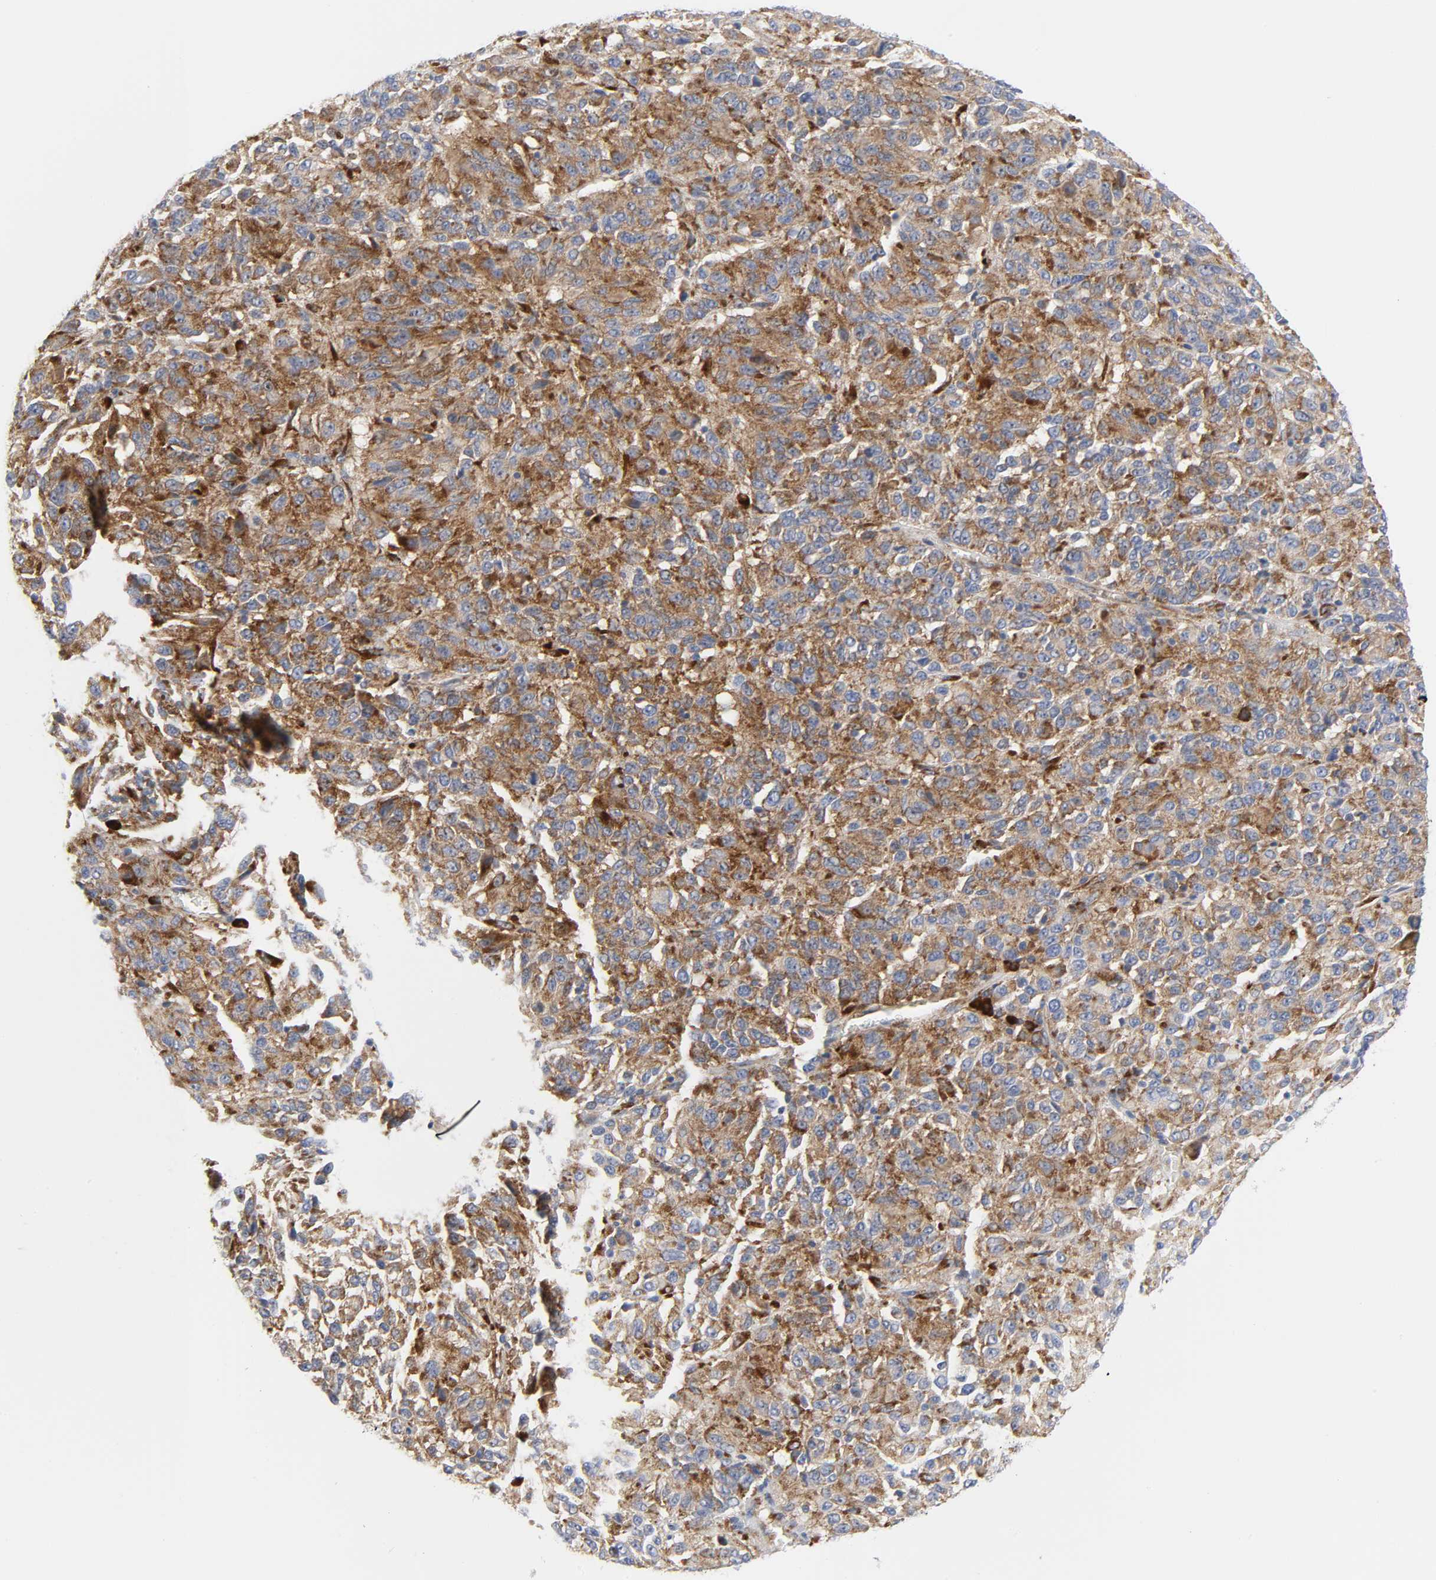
{"staining": {"intensity": "strong", "quantity": ">75%", "location": "cytoplasmic/membranous"}, "tissue": "melanoma", "cell_type": "Tumor cells", "image_type": "cancer", "snomed": [{"axis": "morphology", "description": "Malignant melanoma, Metastatic site"}, {"axis": "topography", "description": "Lung"}], "caption": "Human malignant melanoma (metastatic site) stained for a protein (brown) reveals strong cytoplasmic/membranous positive expression in about >75% of tumor cells.", "gene": "REL", "patient": {"sex": "male", "age": 64}}